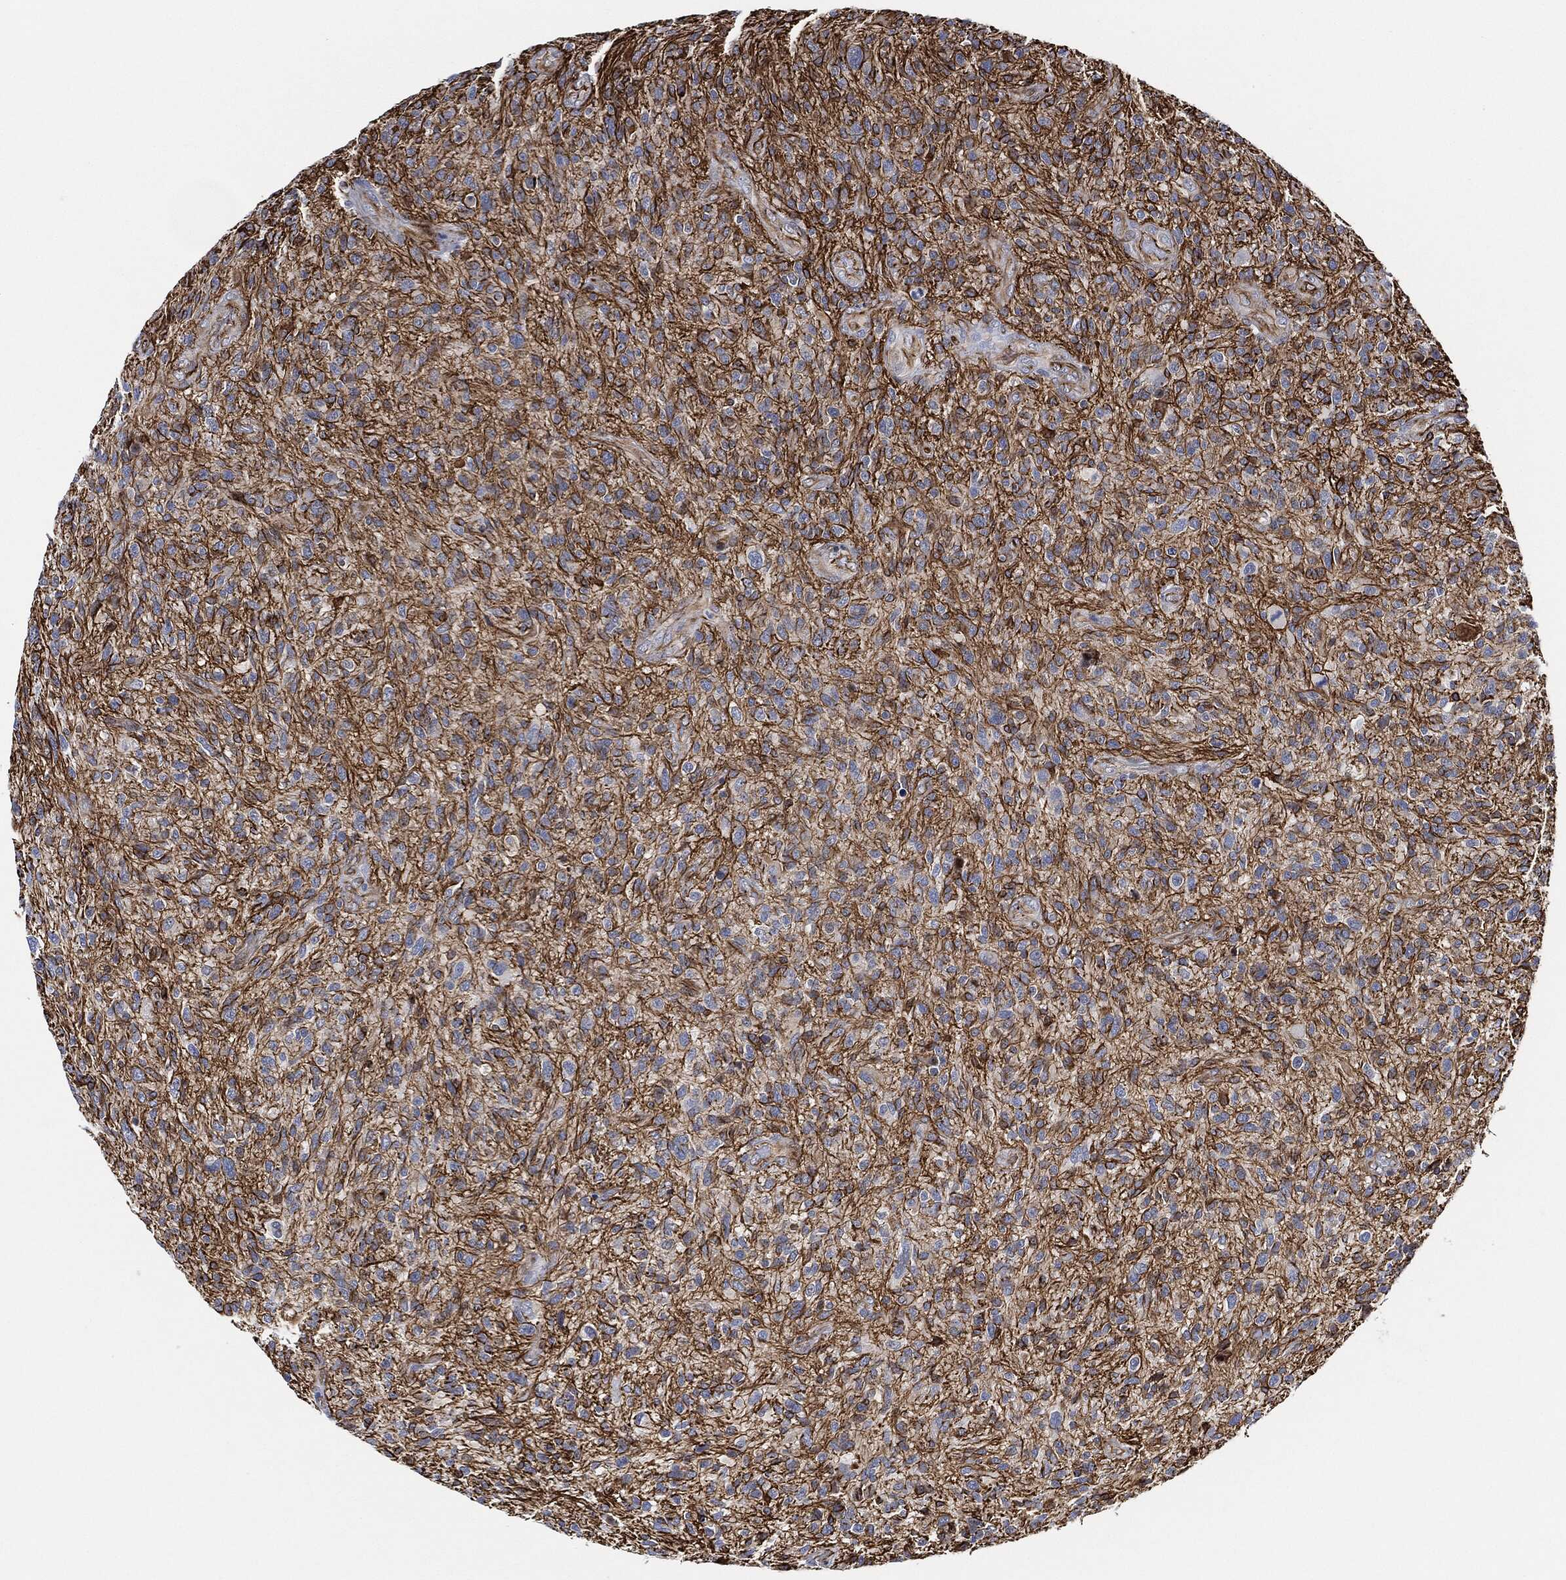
{"staining": {"intensity": "negative", "quantity": "none", "location": "none"}, "tissue": "glioma", "cell_type": "Tumor cells", "image_type": "cancer", "snomed": [{"axis": "morphology", "description": "Glioma, malignant, High grade"}, {"axis": "topography", "description": "Brain"}], "caption": "Protein analysis of high-grade glioma (malignant) displays no significant positivity in tumor cells. (IHC, brightfield microscopy, high magnification).", "gene": "THSD1", "patient": {"sex": "male", "age": 47}}